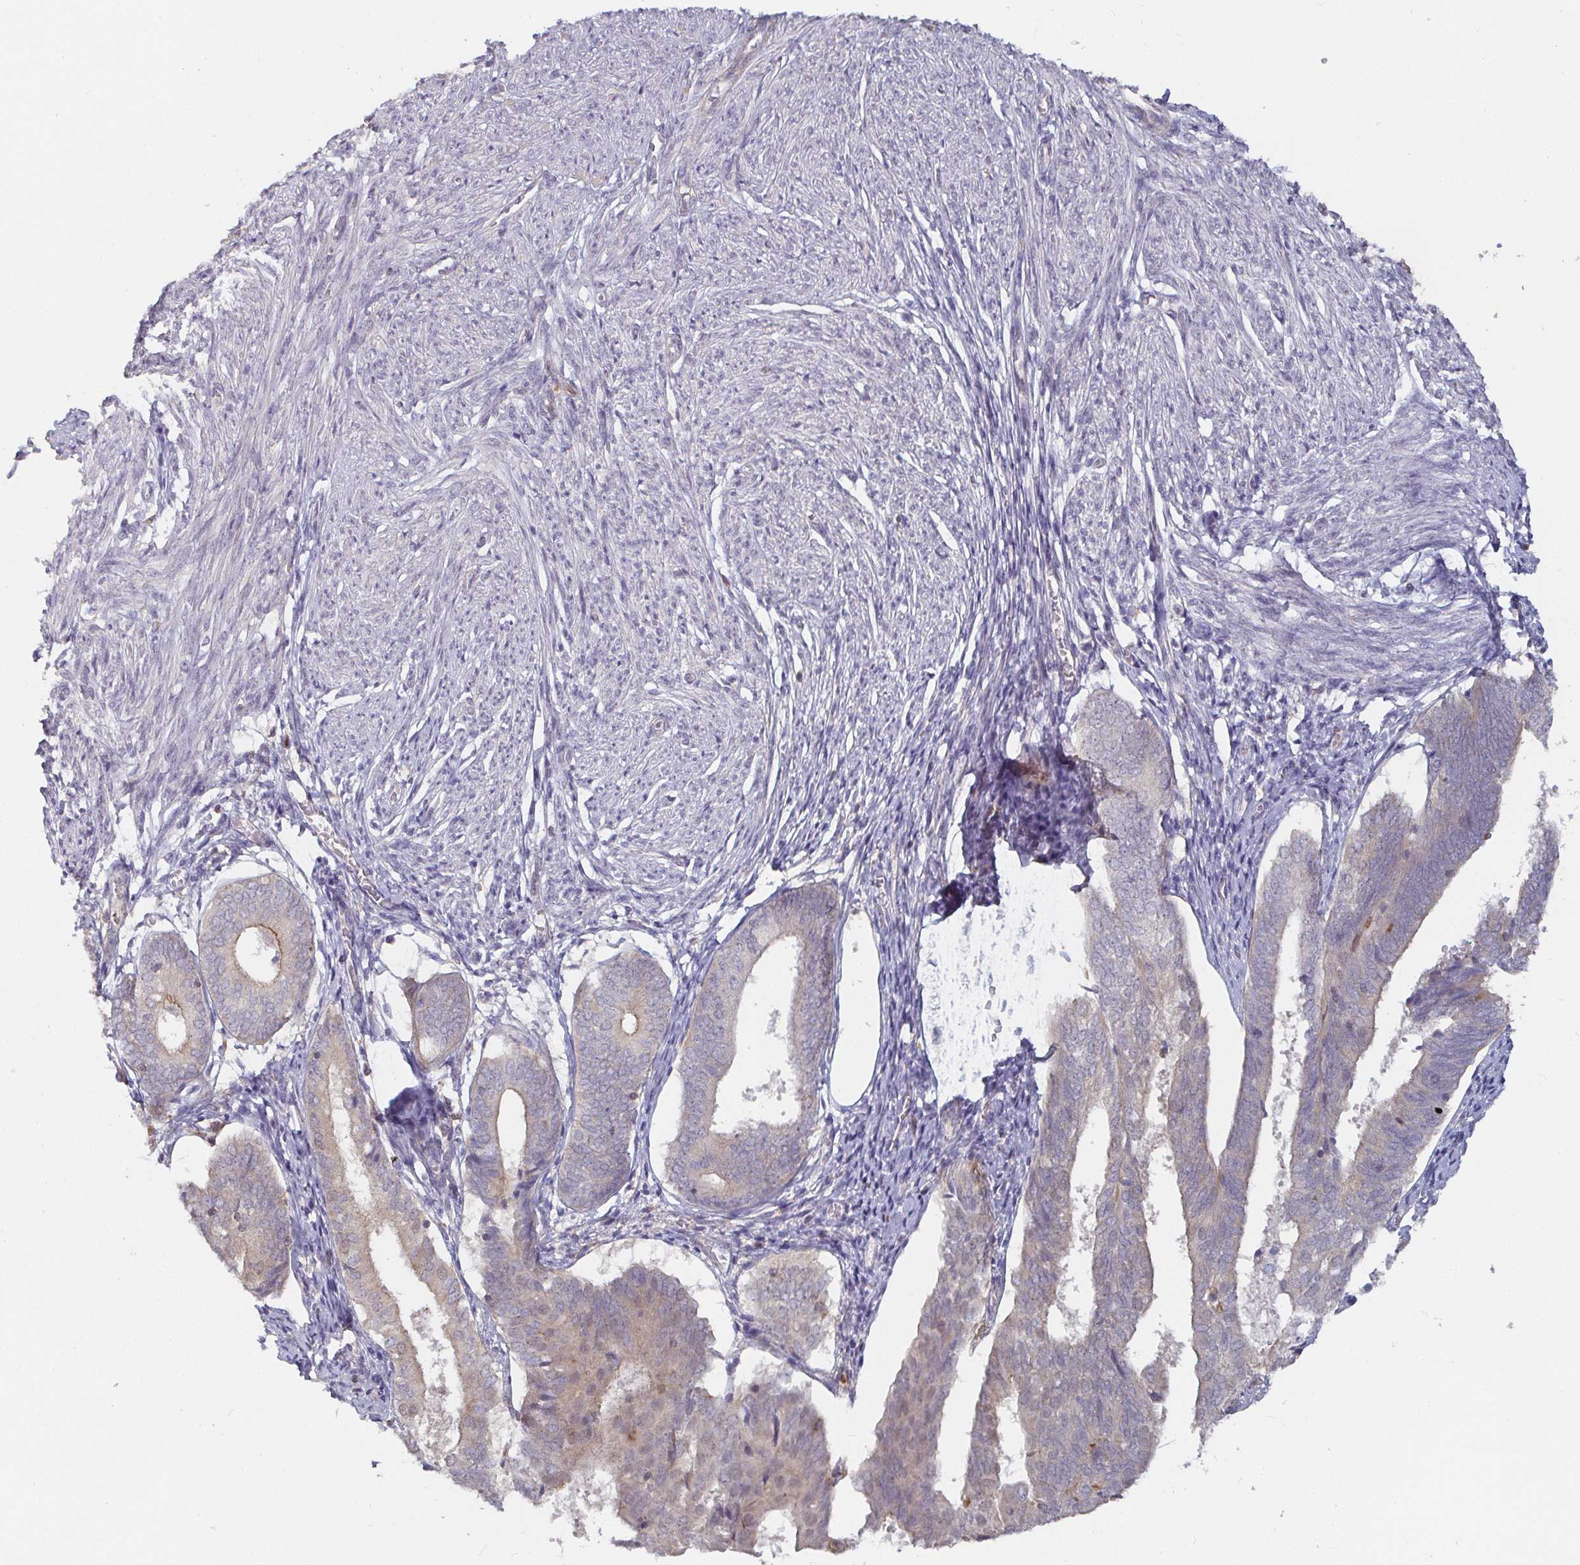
{"staining": {"intensity": "negative", "quantity": "none", "location": "none"}, "tissue": "endometrium", "cell_type": "Cells in endometrial stroma", "image_type": "normal", "snomed": [{"axis": "morphology", "description": "Normal tissue, NOS"}, {"axis": "topography", "description": "Endometrium"}], "caption": "Immunohistochemical staining of normal endometrium demonstrates no significant expression in cells in endometrial stroma. Nuclei are stained in blue.", "gene": "CDH18", "patient": {"sex": "female", "age": 50}}